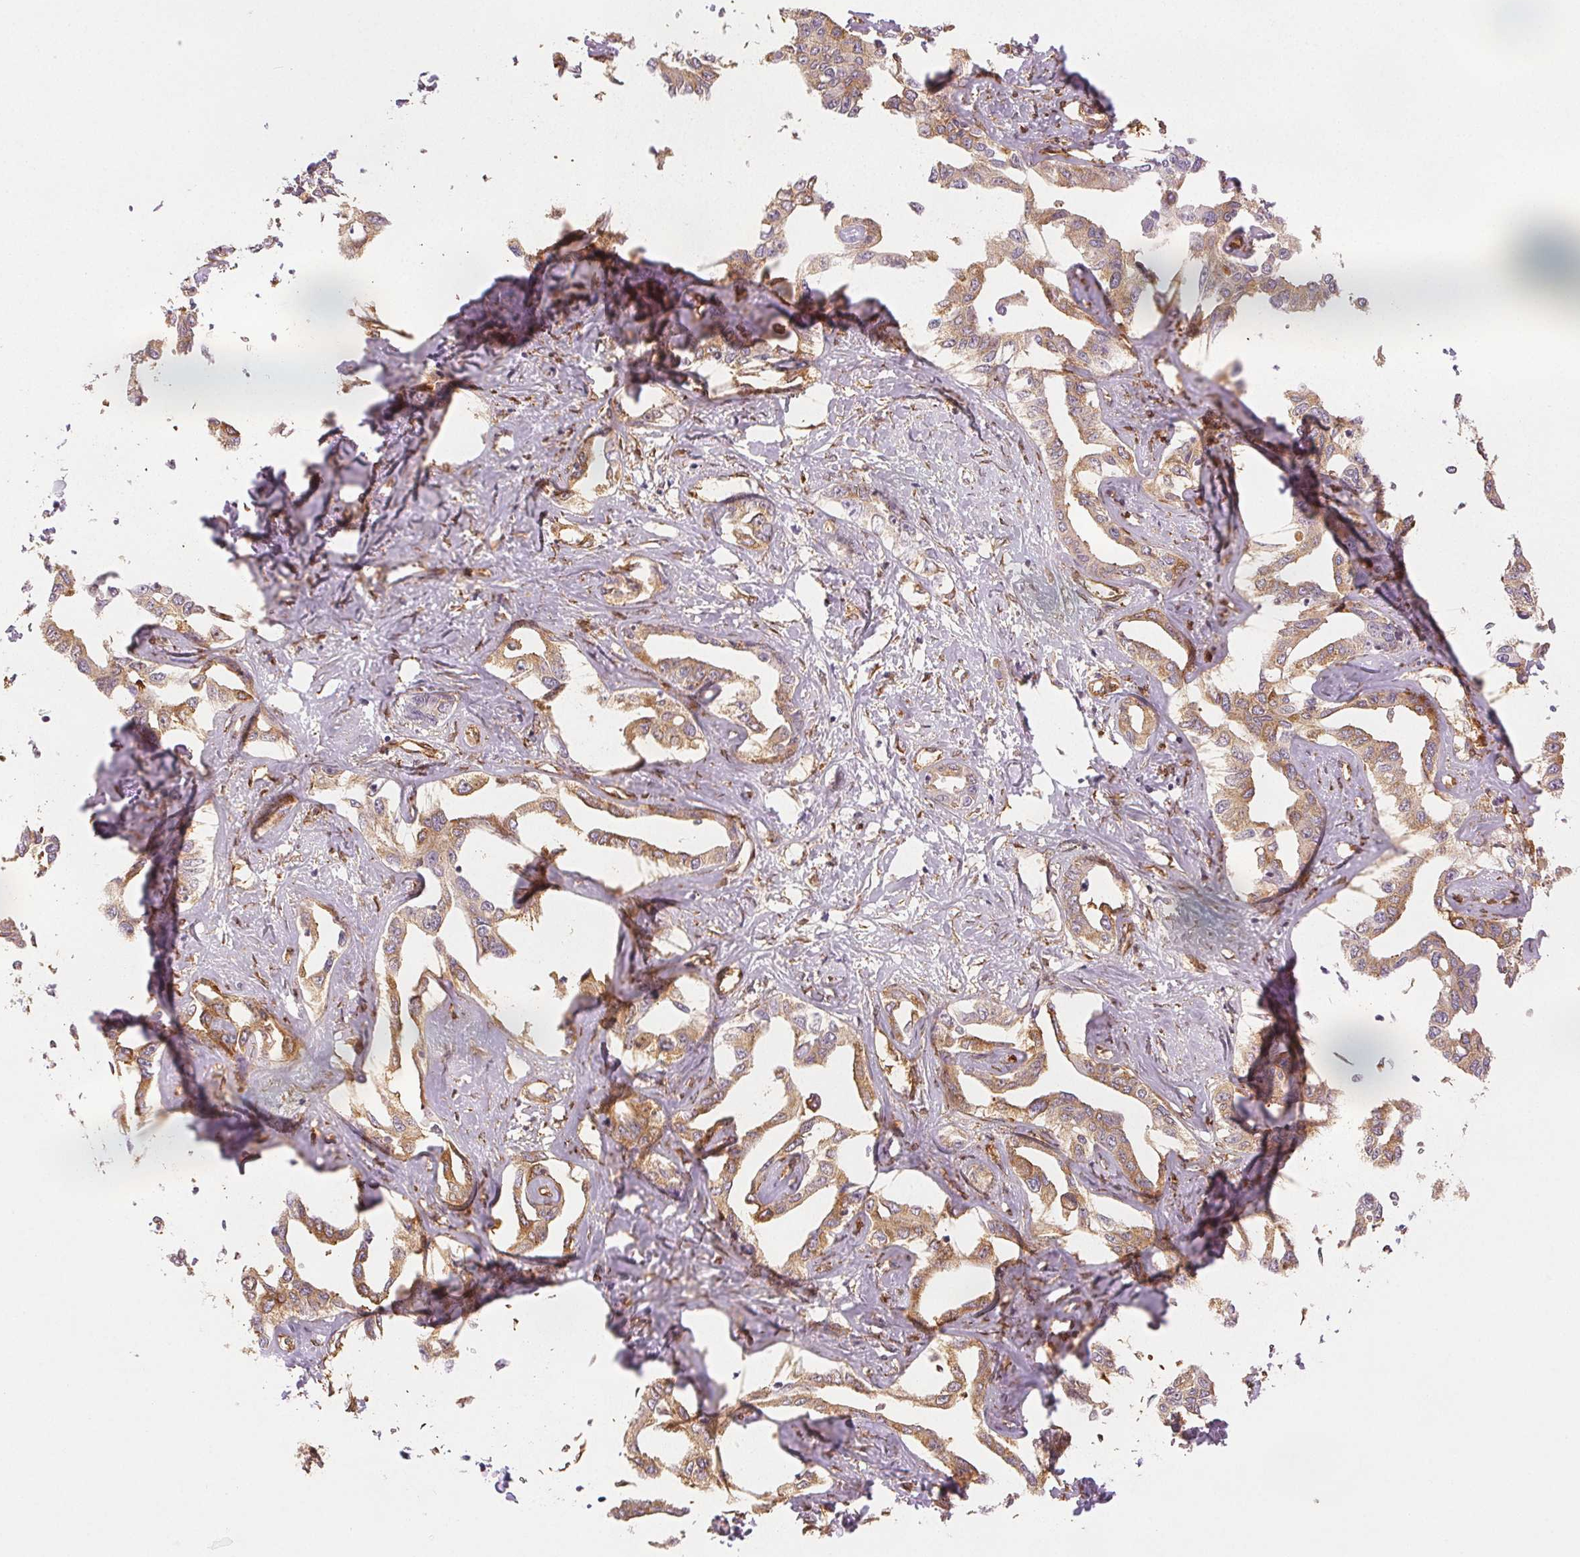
{"staining": {"intensity": "weak", "quantity": ">75%", "location": "cytoplasmic/membranous"}, "tissue": "liver cancer", "cell_type": "Tumor cells", "image_type": "cancer", "snomed": [{"axis": "morphology", "description": "Cholangiocarcinoma"}, {"axis": "topography", "description": "Liver"}], "caption": "Weak cytoplasmic/membranous protein positivity is identified in approximately >75% of tumor cells in liver cholangiocarcinoma. (Stains: DAB (3,3'-diaminobenzidine) in brown, nuclei in blue, Microscopy: brightfield microscopy at high magnification).", "gene": "DIAPH2", "patient": {"sex": "male", "age": 59}}